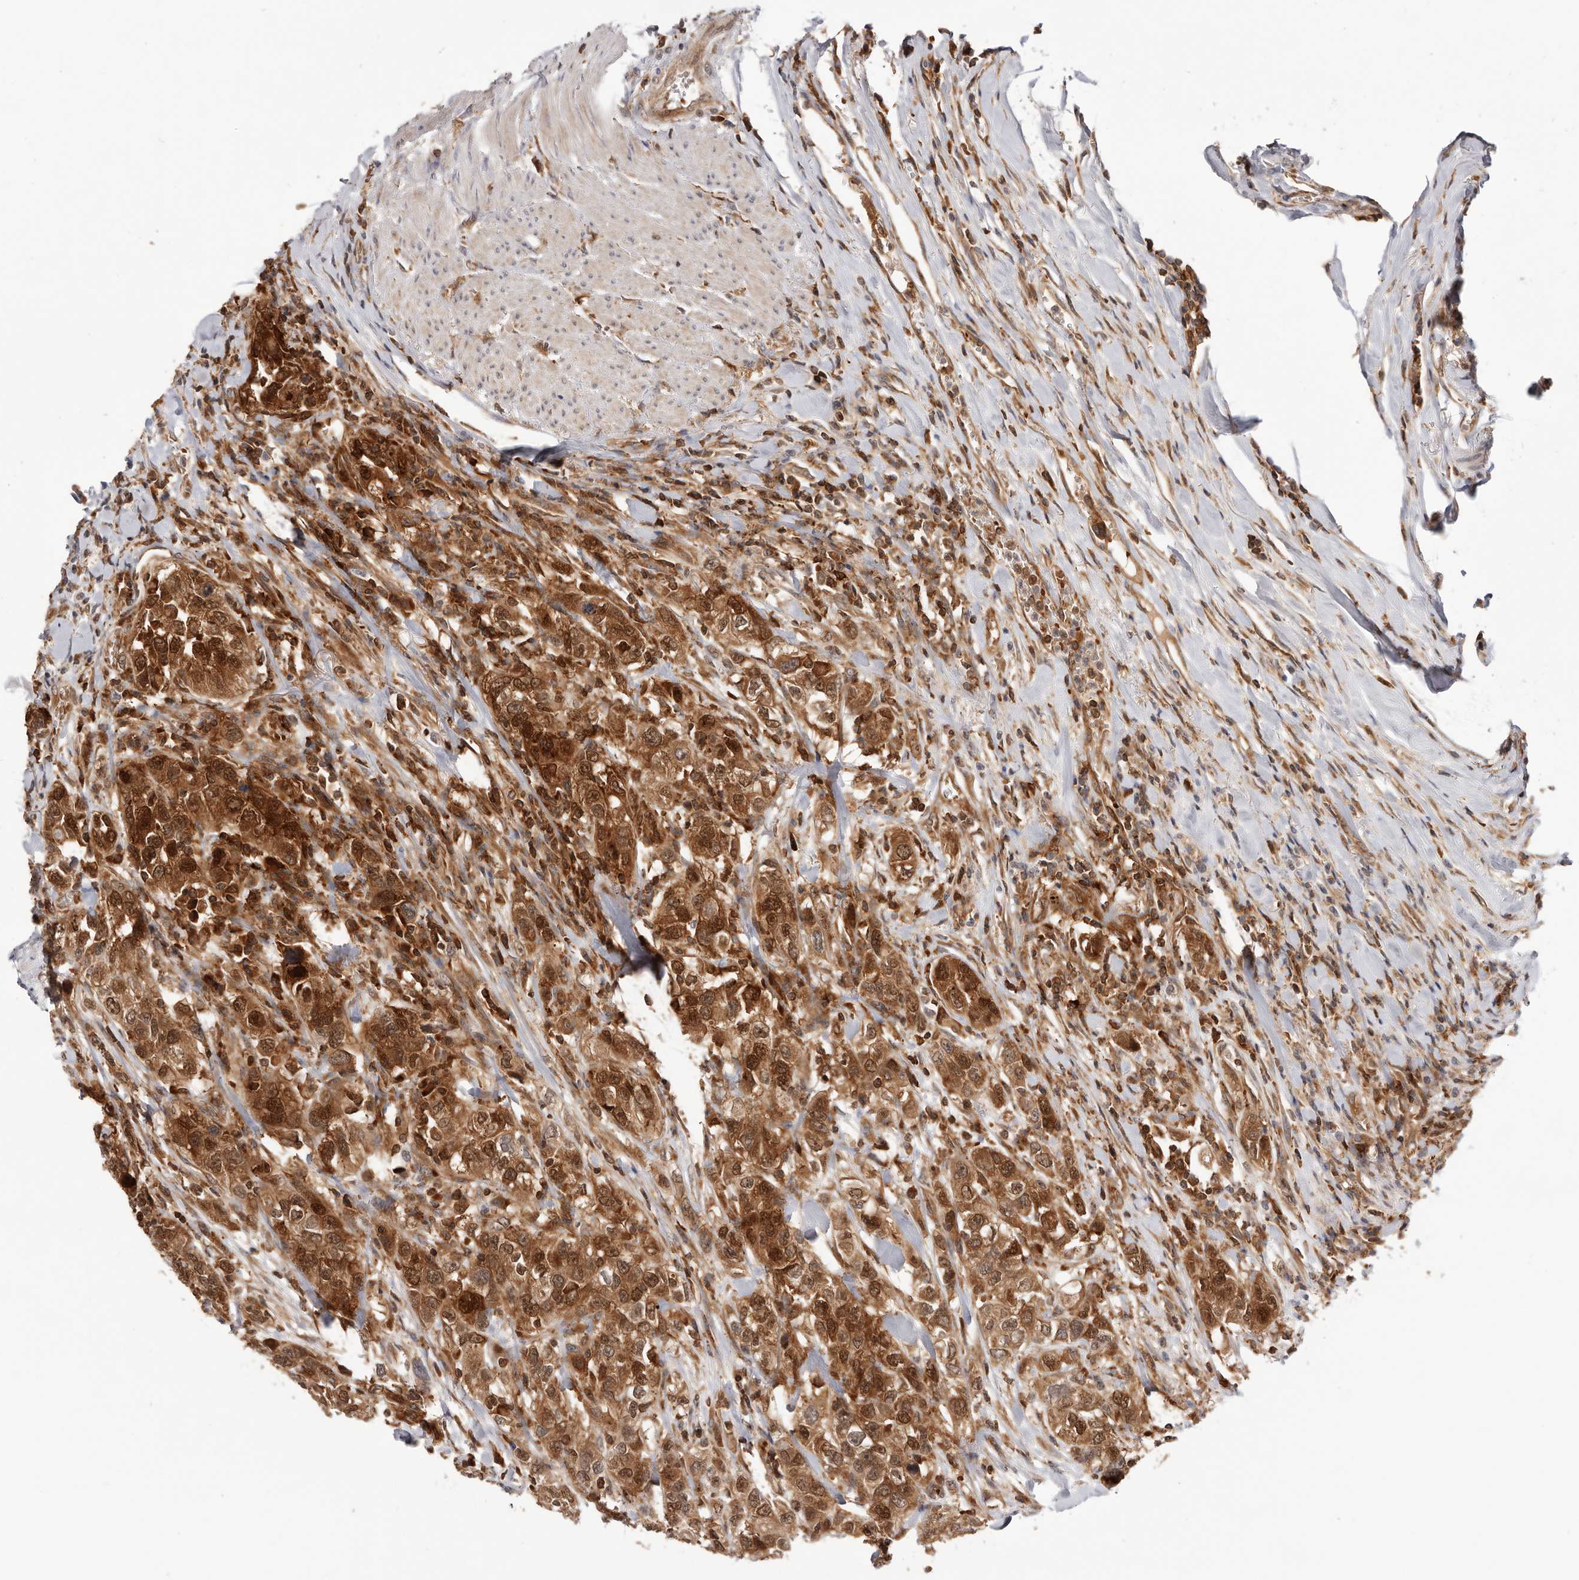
{"staining": {"intensity": "strong", "quantity": ">75%", "location": "cytoplasmic/membranous,nuclear"}, "tissue": "urothelial cancer", "cell_type": "Tumor cells", "image_type": "cancer", "snomed": [{"axis": "morphology", "description": "Urothelial carcinoma, High grade"}, {"axis": "topography", "description": "Urinary bladder"}], "caption": "The photomicrograph demonstrates immunohistochemical staining of urothelial carcinoma (high-grade). There is strong cytoplasmic/membranous and nuclear staining is appreciated in approximately >75% of tumor cells. Using DAB (brown) and hematoxylin (blue) stains, captured at high magnification using brightfield microscopy.", "gene": "RNF213", "patient": {"sex": "female", "age": 80}}